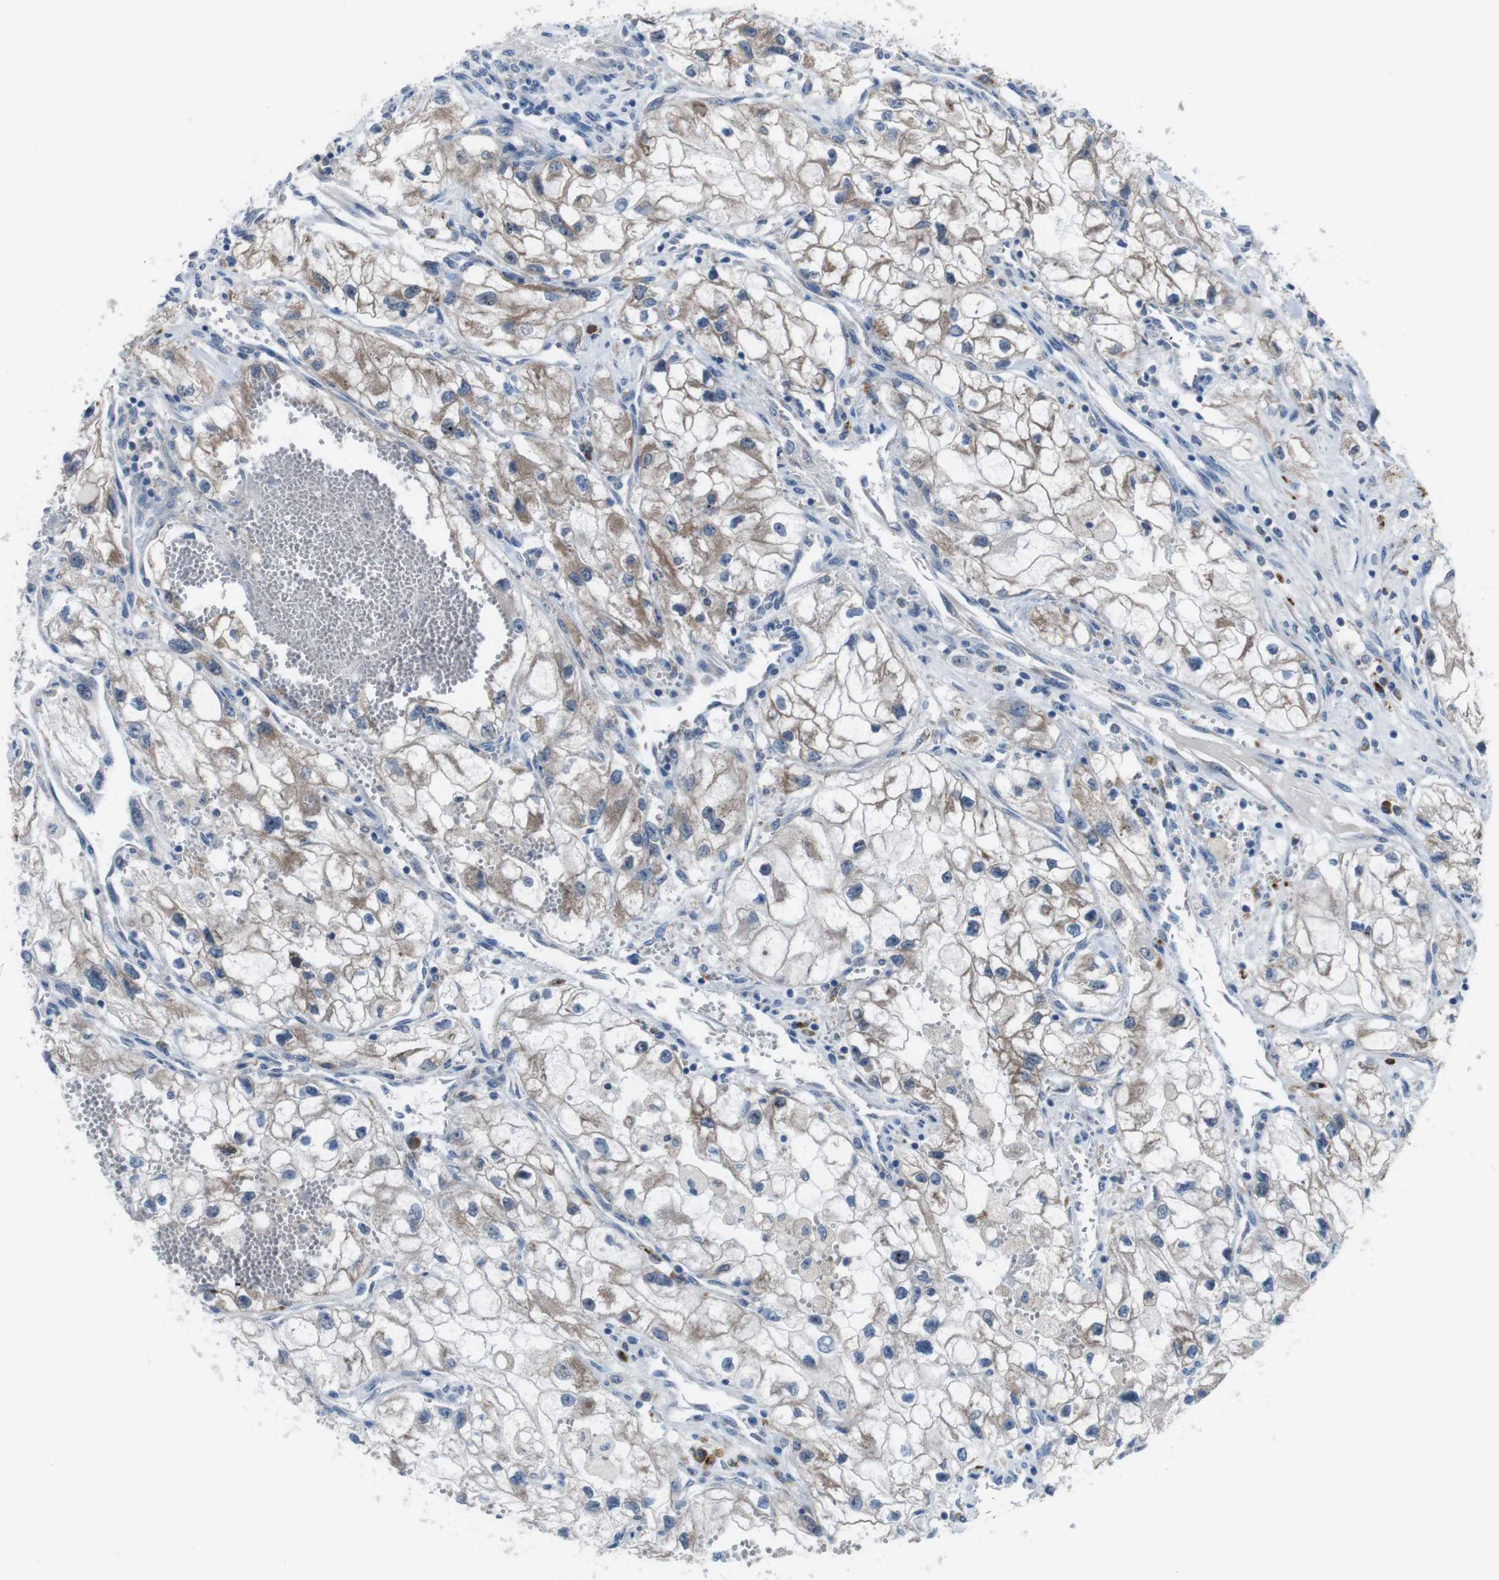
{"staining": {"intensity": "moderate", "quantity": ">75%", "location": "cytoplasmic/membranous"}, "tissue": "renal cancer", "cell_type": "Tumor cells", "image_type": "cancer", "snomed": [{"axis": "morphology", "description": "Adenocarcinoma, NOS"}, {"axis": "topography", "description": "Kidney"}], "caption": "This image displays immunohistochemistry (IHC) staining of human renal adenocarcinoma, with medium moderate cytoplasmic/membranous positivity in approximately >75% of tumor cells.", "gene": "CDH22", "patient": {"sex": "female", "age": 70}}